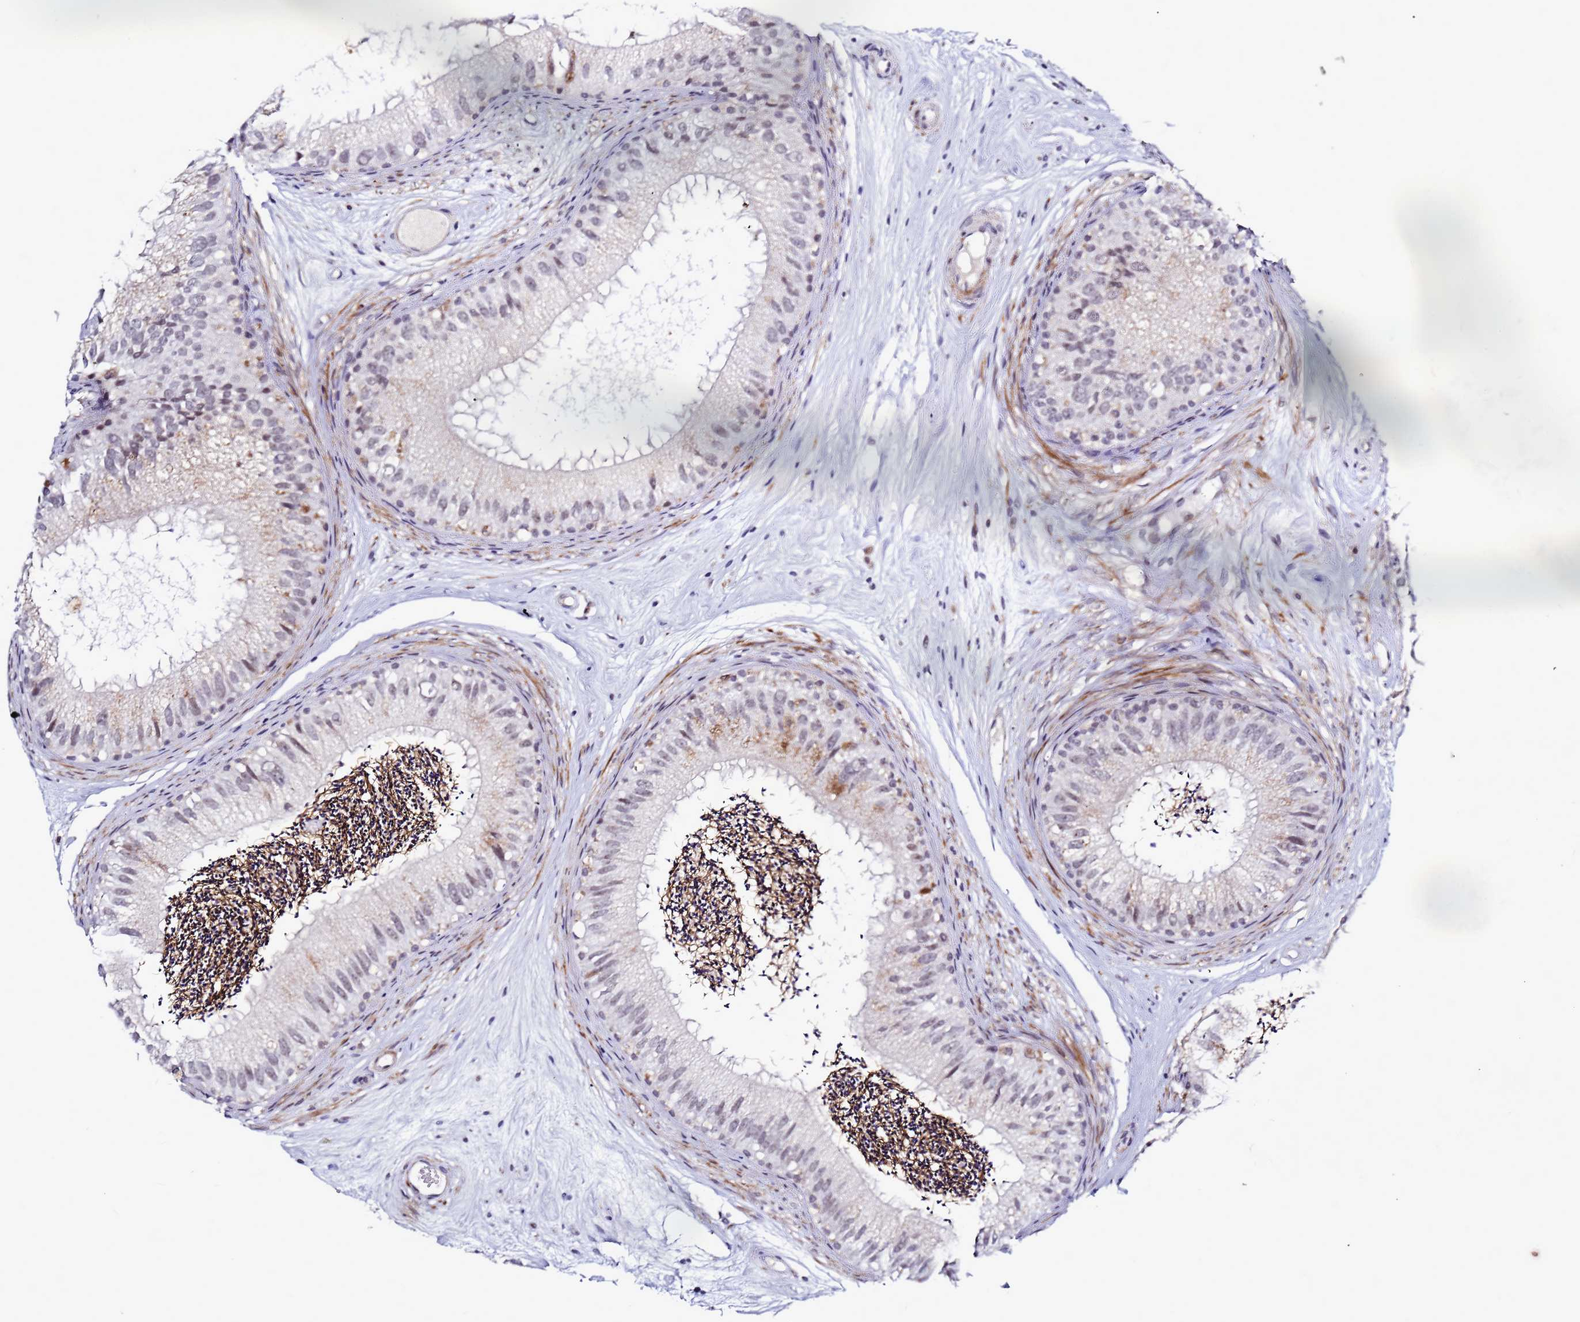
{"staining": {"intensity": "moderate", "quantity": "<25%", "location": "cytoplasmic/membranous,nuclear"}, "tissue": "epididymis", "cell_type": "Glandular cells", "image_type": "normal", "snomed": [{"axis": "morphology", "description": "Normal tissue, NOS"}, {"axis": "topography", "description": "Epididymis"}], "caption": "Epididymis was stained to show a protein in brown. There is low levels of moderate cytoplasmic/membranous,nuclear positivity in about <25% of glandular cells. (Stains: DAB in brown, nuclei in blue, Microscopy: brightfield microscopy at high magnification).", "gene": "CXorf65", "patient": {"sex": "male", "age": 77}}